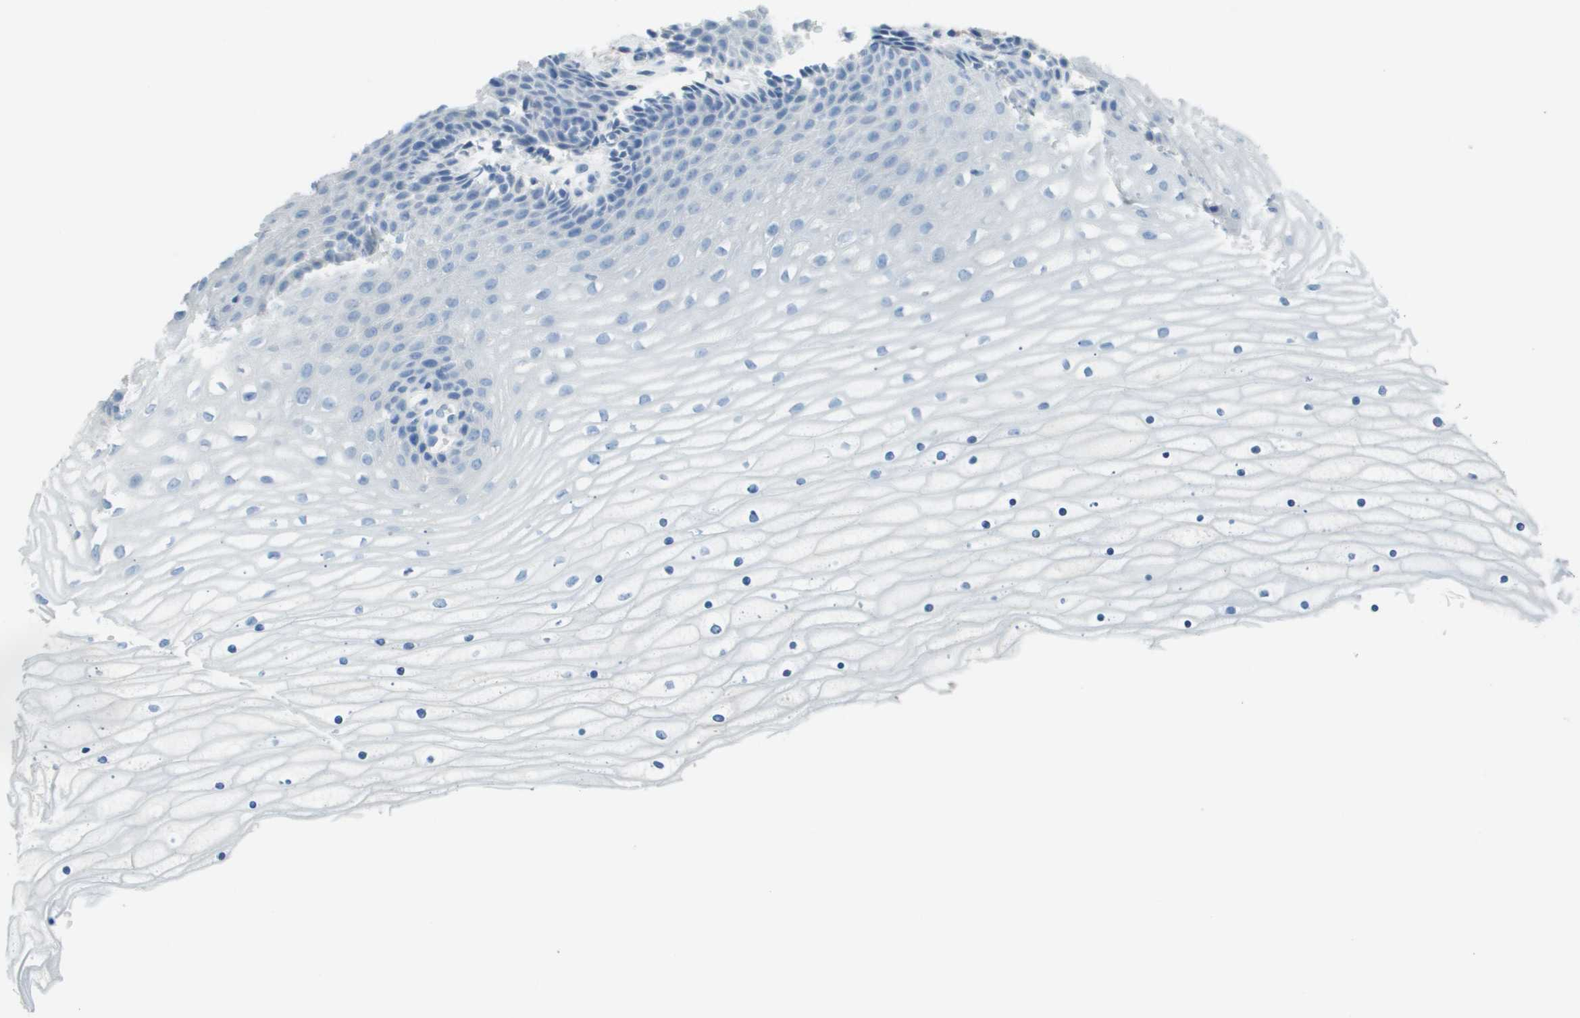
{"staining": {"intensity": "negative", "quantity": "none", "location": "none"}, "tissue": "cervix", "cell_type": "Glandular cells", "image_type": "normal", "snomed": [{"axis": "morphology", "description": "Normal tissue, NOS"}, {"axis": "topography", "description": "Cervix"}], "caption": "Cervix was stained to show a protein in brown. There is no significant staining in glandular cells. (DAB immunohistochemistry visualized using brightfield microscopy, high magnification).", "gene": "PTGDR2", "patient": {"sex": "female", "age": 39}}